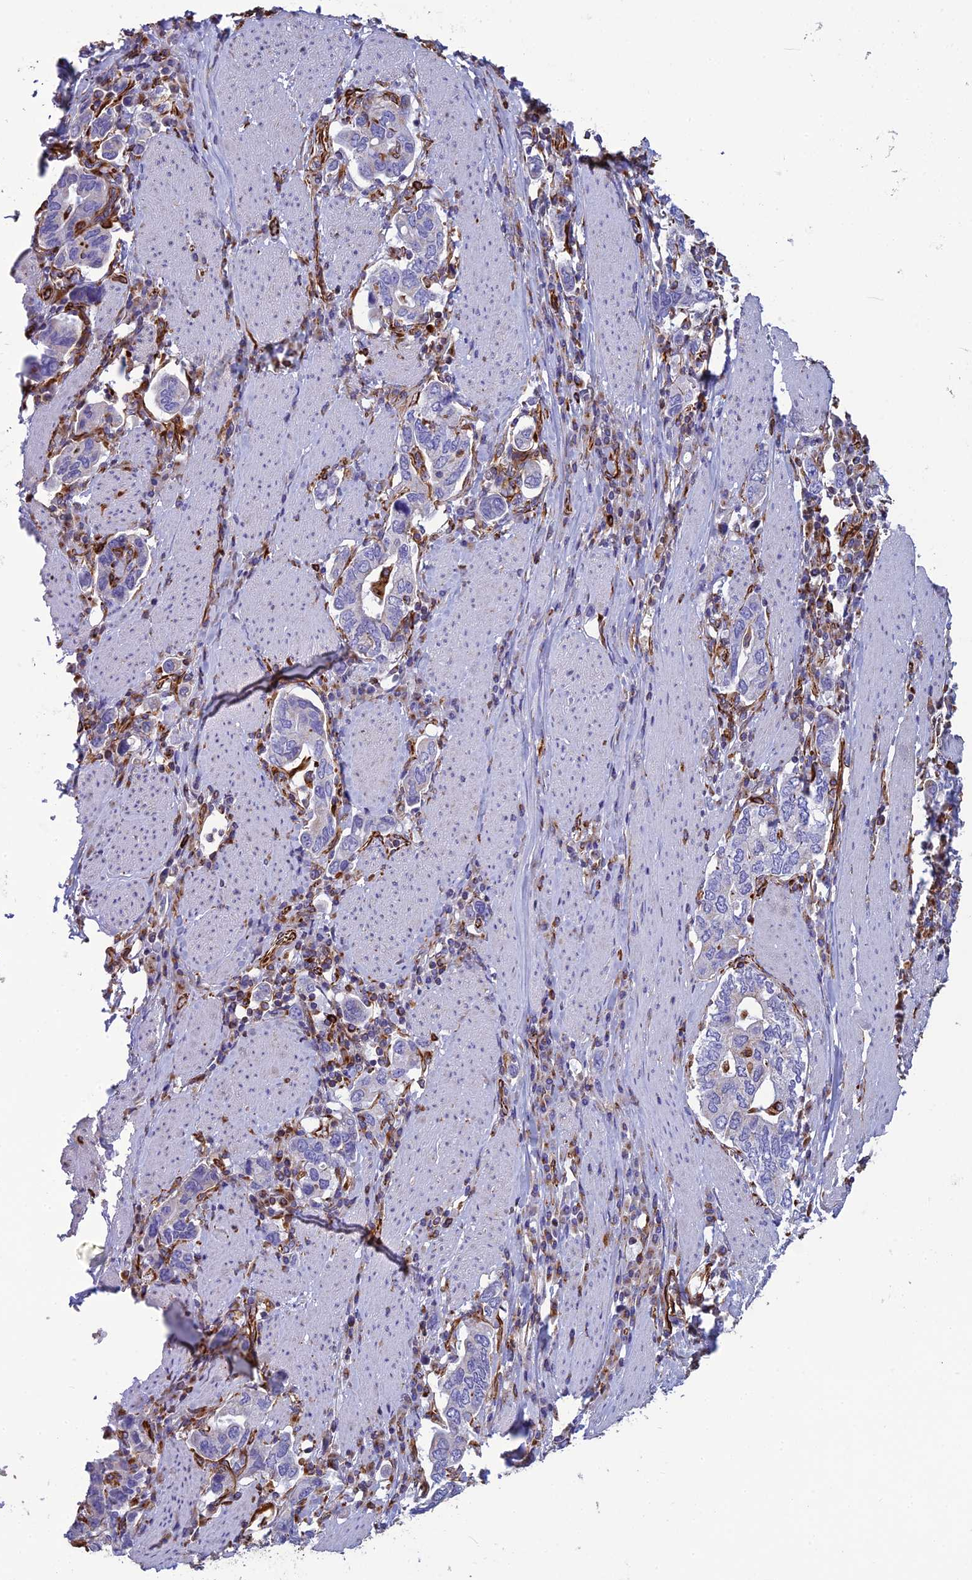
{"staining": {"intensity": "negative", "quantity": "none", "location": "none"}, "tissue": "stomach cancer", "cell_type": "Tumor cells", "image_type": "cancer", "snomed": [{"axis": "morphology", "description": "Adenocarcinoma, NOS"}, {"axis": "topography", "description": "Stomach, upper"}, {"axis": "topography", "description": "Stomach"}], "caption": "This is a photomicrograph of immunohistochemistry staining of stomach cancer, which shows no expression in tumor cells.", "gene": "FBXL20", "patient": {"sex": "male", "age": 62}}